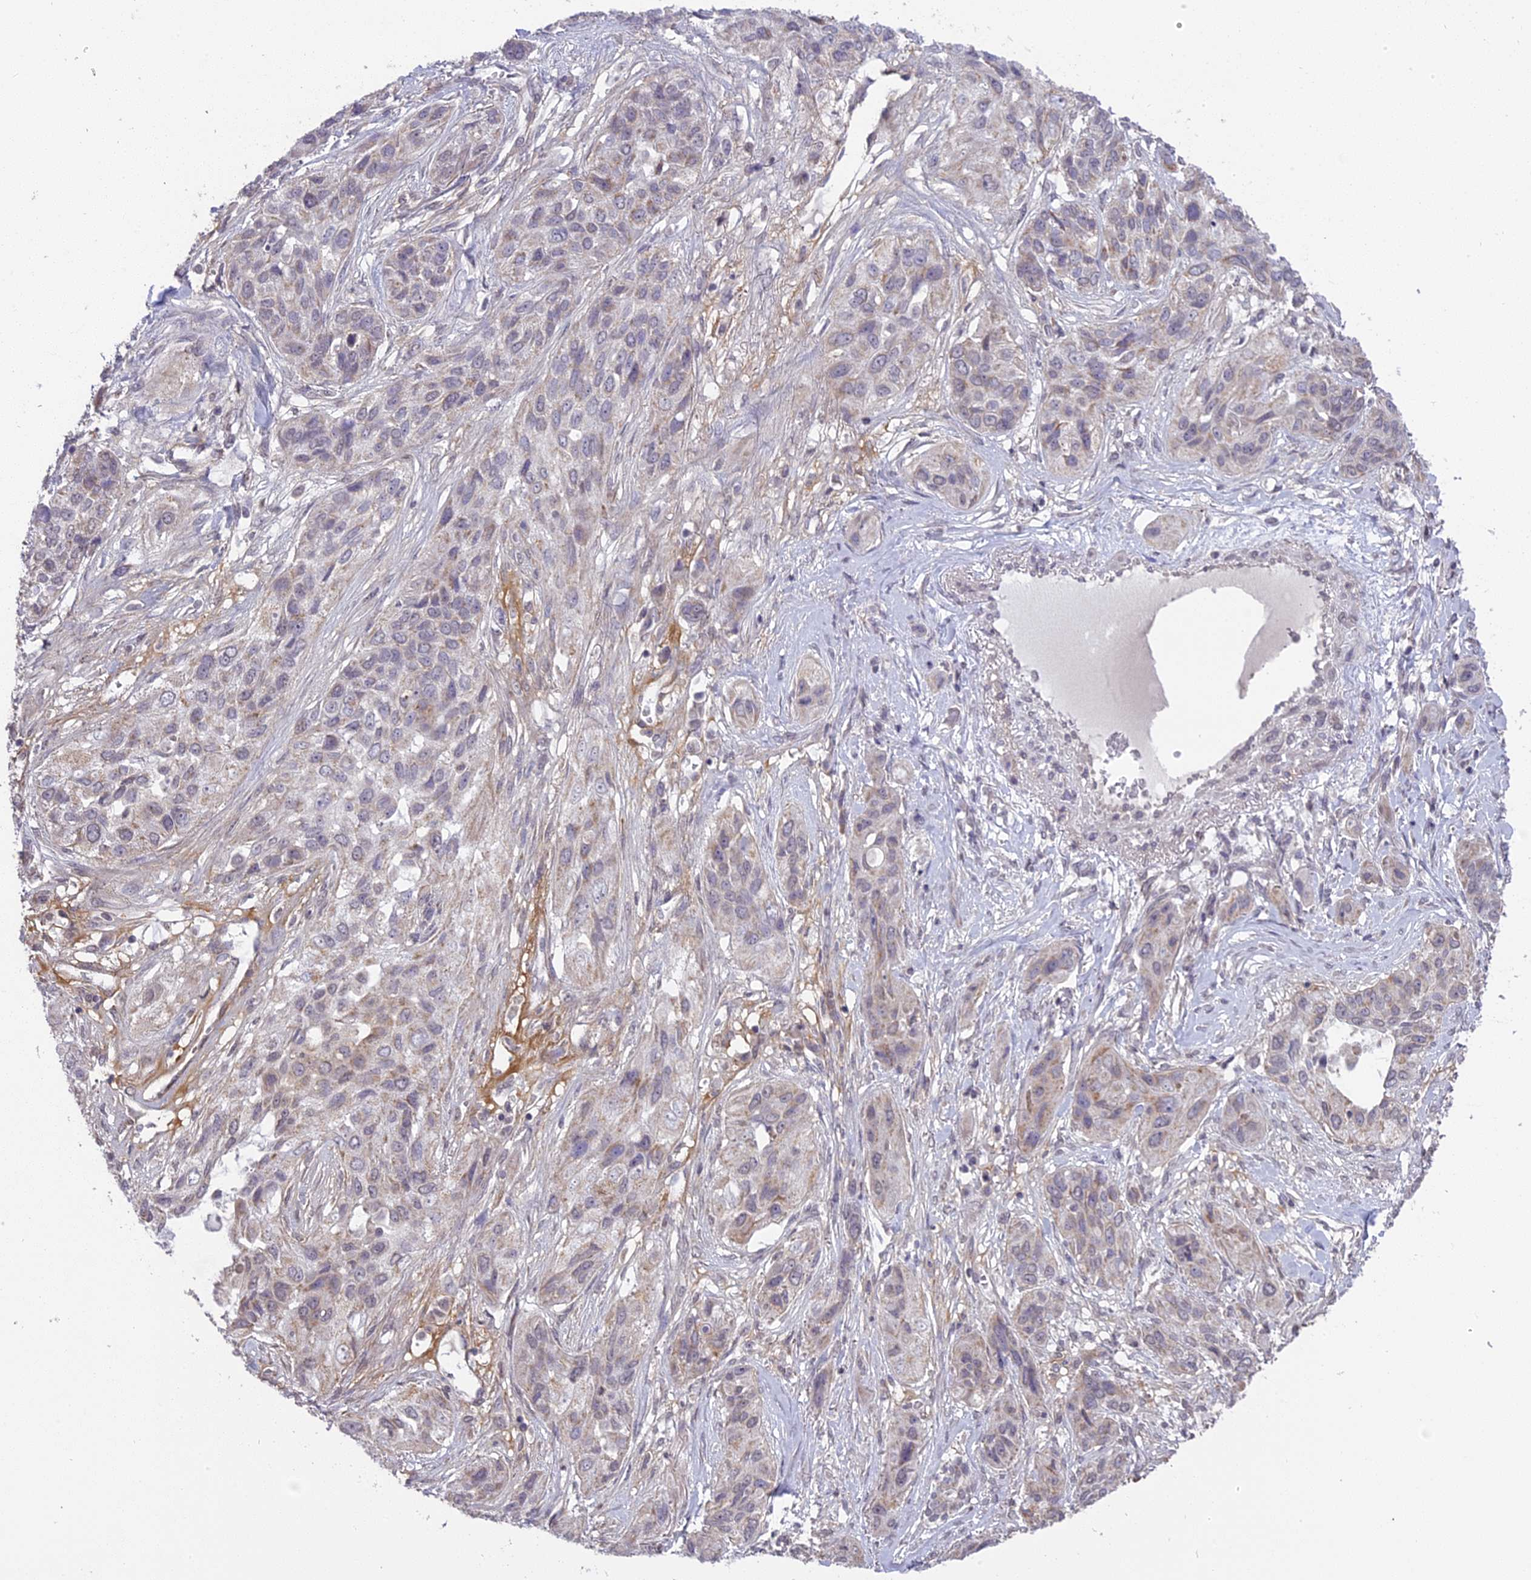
{"staining": {"intensity": "weak", "quantity": "25%-75%", "location": "cytoplasmic/membranous"}, "tissue": "lung cancer", "cell_type": "Tumor cells", "image_type": "cancer", "snomed": [{"axis": "morphology", "description": "Squamous cell carcinoma, NOS"}, {"axis": "topography", "description": "Lung"}], "caption": "IHC image of human lung cancer stained for a protein (brown), which shows low levels of weak cytoplasmic/membranous expression in about 25%-75% of tumor cells.", "gene": "ERG28", "patient": {"sex": "female", "age": 70}}